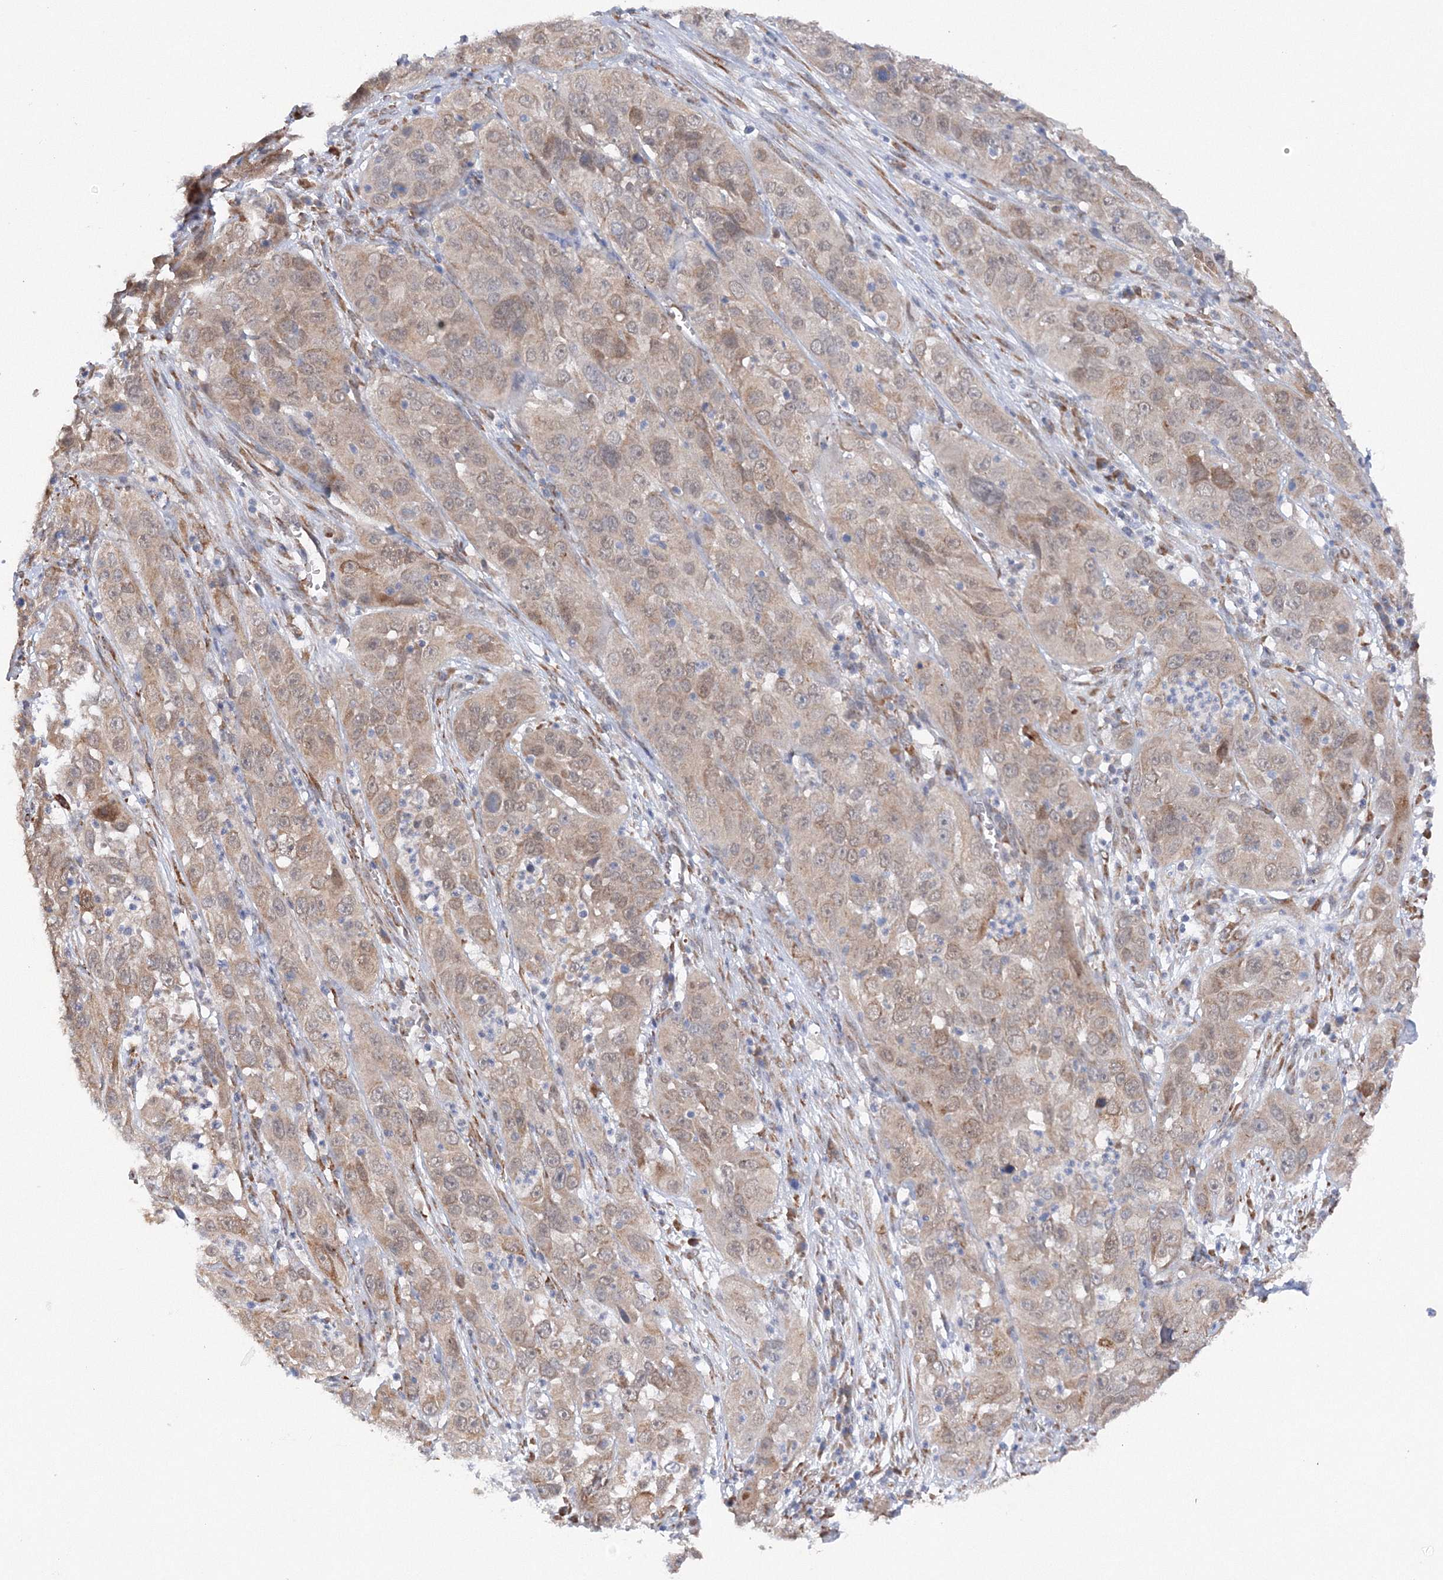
{"staining": {"intensity": "moderate", "quantity": ">75%", "location": "cytoplasmic/membranous"}, "tissue": "cervical cancer", "cell_type": "Tumor cells", "image_type": "cancer", "snomed": [{"axis": "morphology", "description": "Squamous cell carcinoma, NOS"}, {"axis": "topography", "description": "Cervix"}], "caption": "The micrograph exhibits staining of cervical cancer, revealing moderate cytoplasmic/membranous protein expression (brown color) within tumor cells.", "gene": "DIS3L2", "patient": {"sex": "female", "age": 32}}